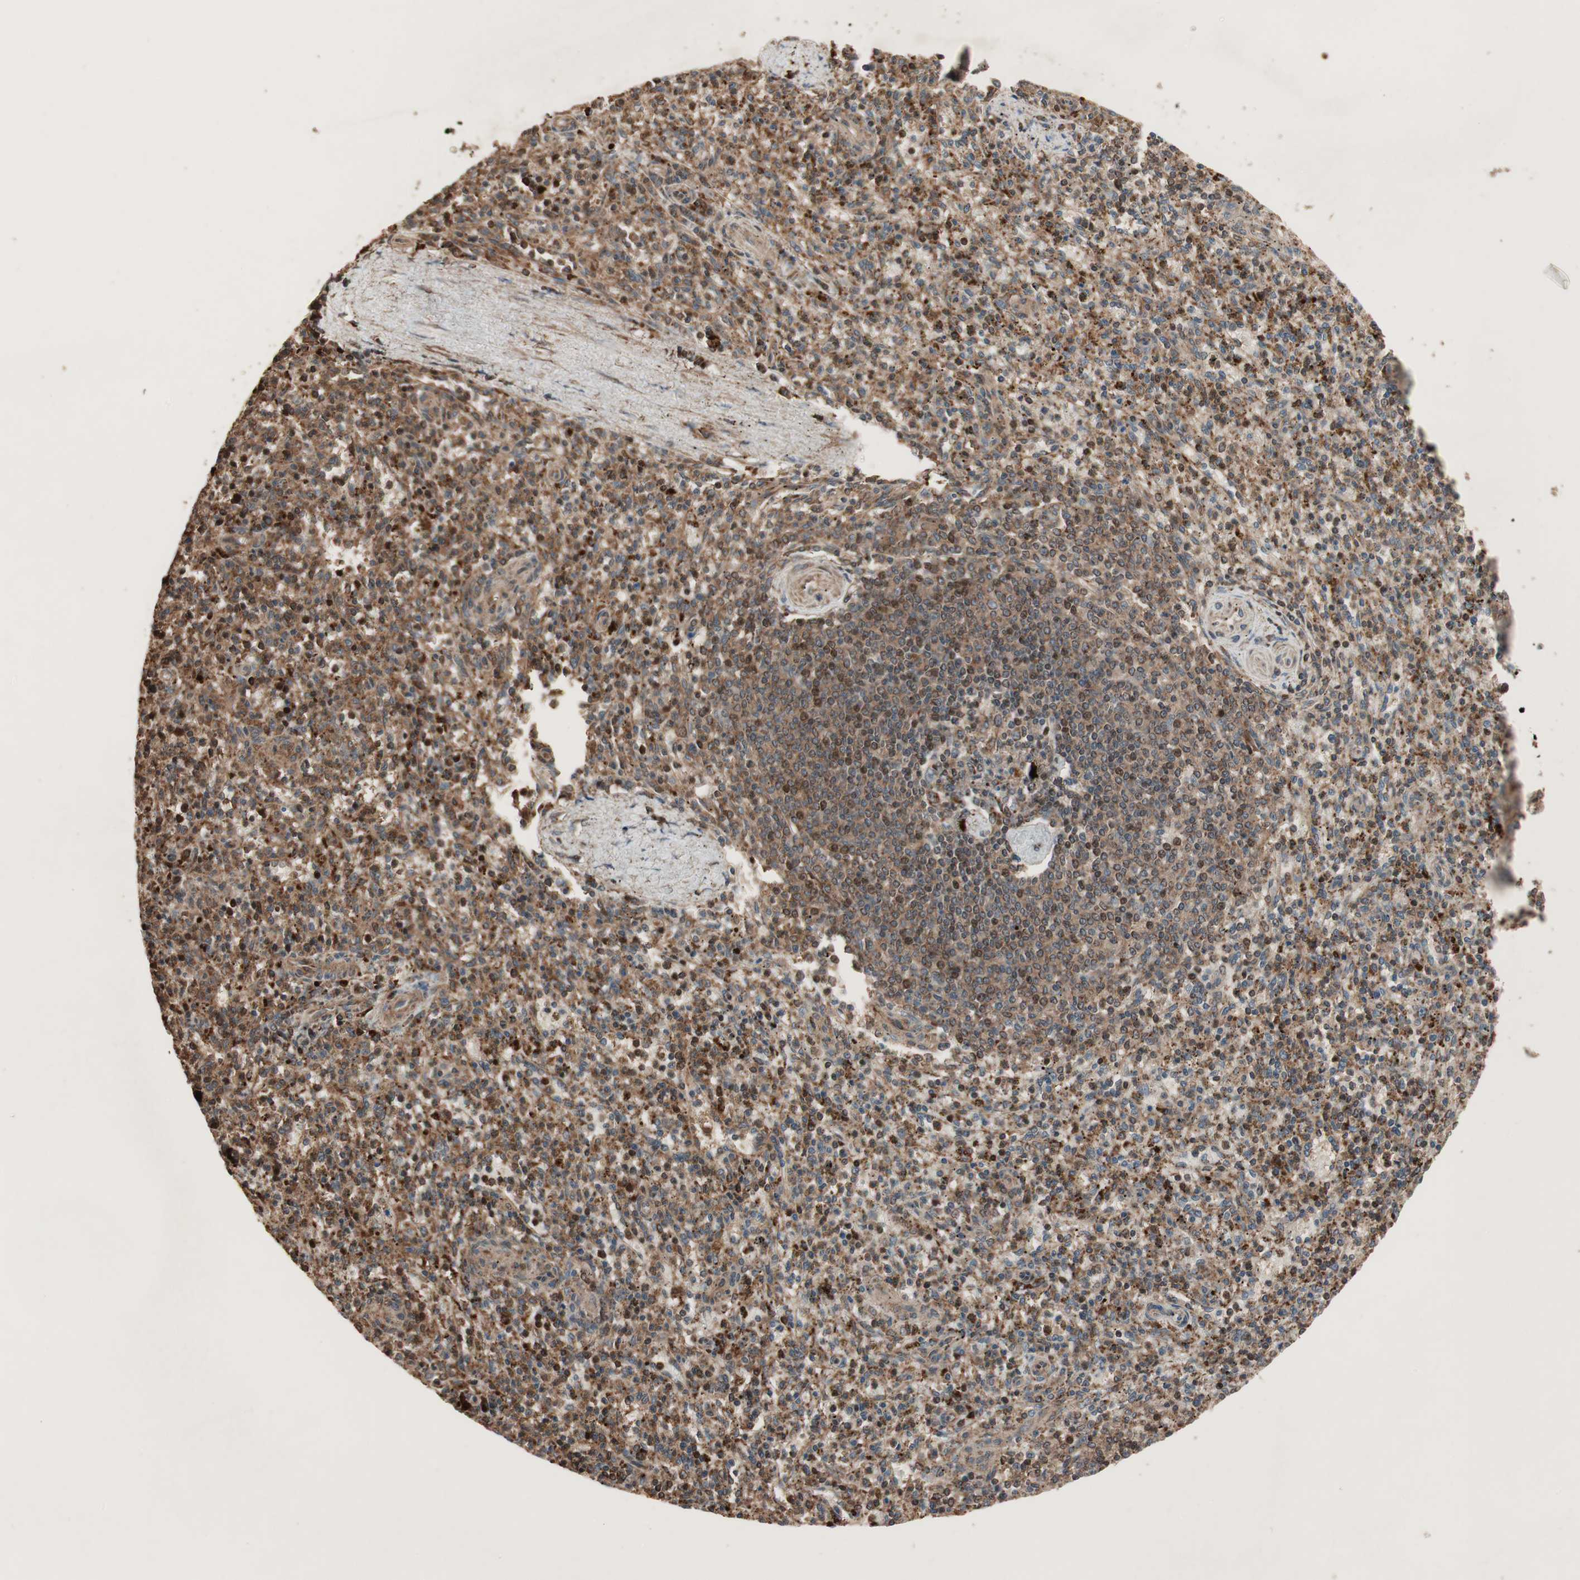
{"staining": {"intensity": "moderate", "quantity": ">75%", "location": "cytoplasmic/membranous,nuclear"}, "tissue": "spleen", "cell_type": "Cells in red pulp", "image_type": "normal", "snomed": [{"axis": "morphology", "description": "Normal tissue, NOS"}, {"axis": "topography", "description": "Spleen"}], "caption": "This photomicrograph shows IHC staining of benign spleen, with medium moderate cytoplasmic/membranous,nuclear positivity in about >75% of cells in red pulp.", "gene": "RAB1A", "patient": {"sex": "male", "age": 72}}